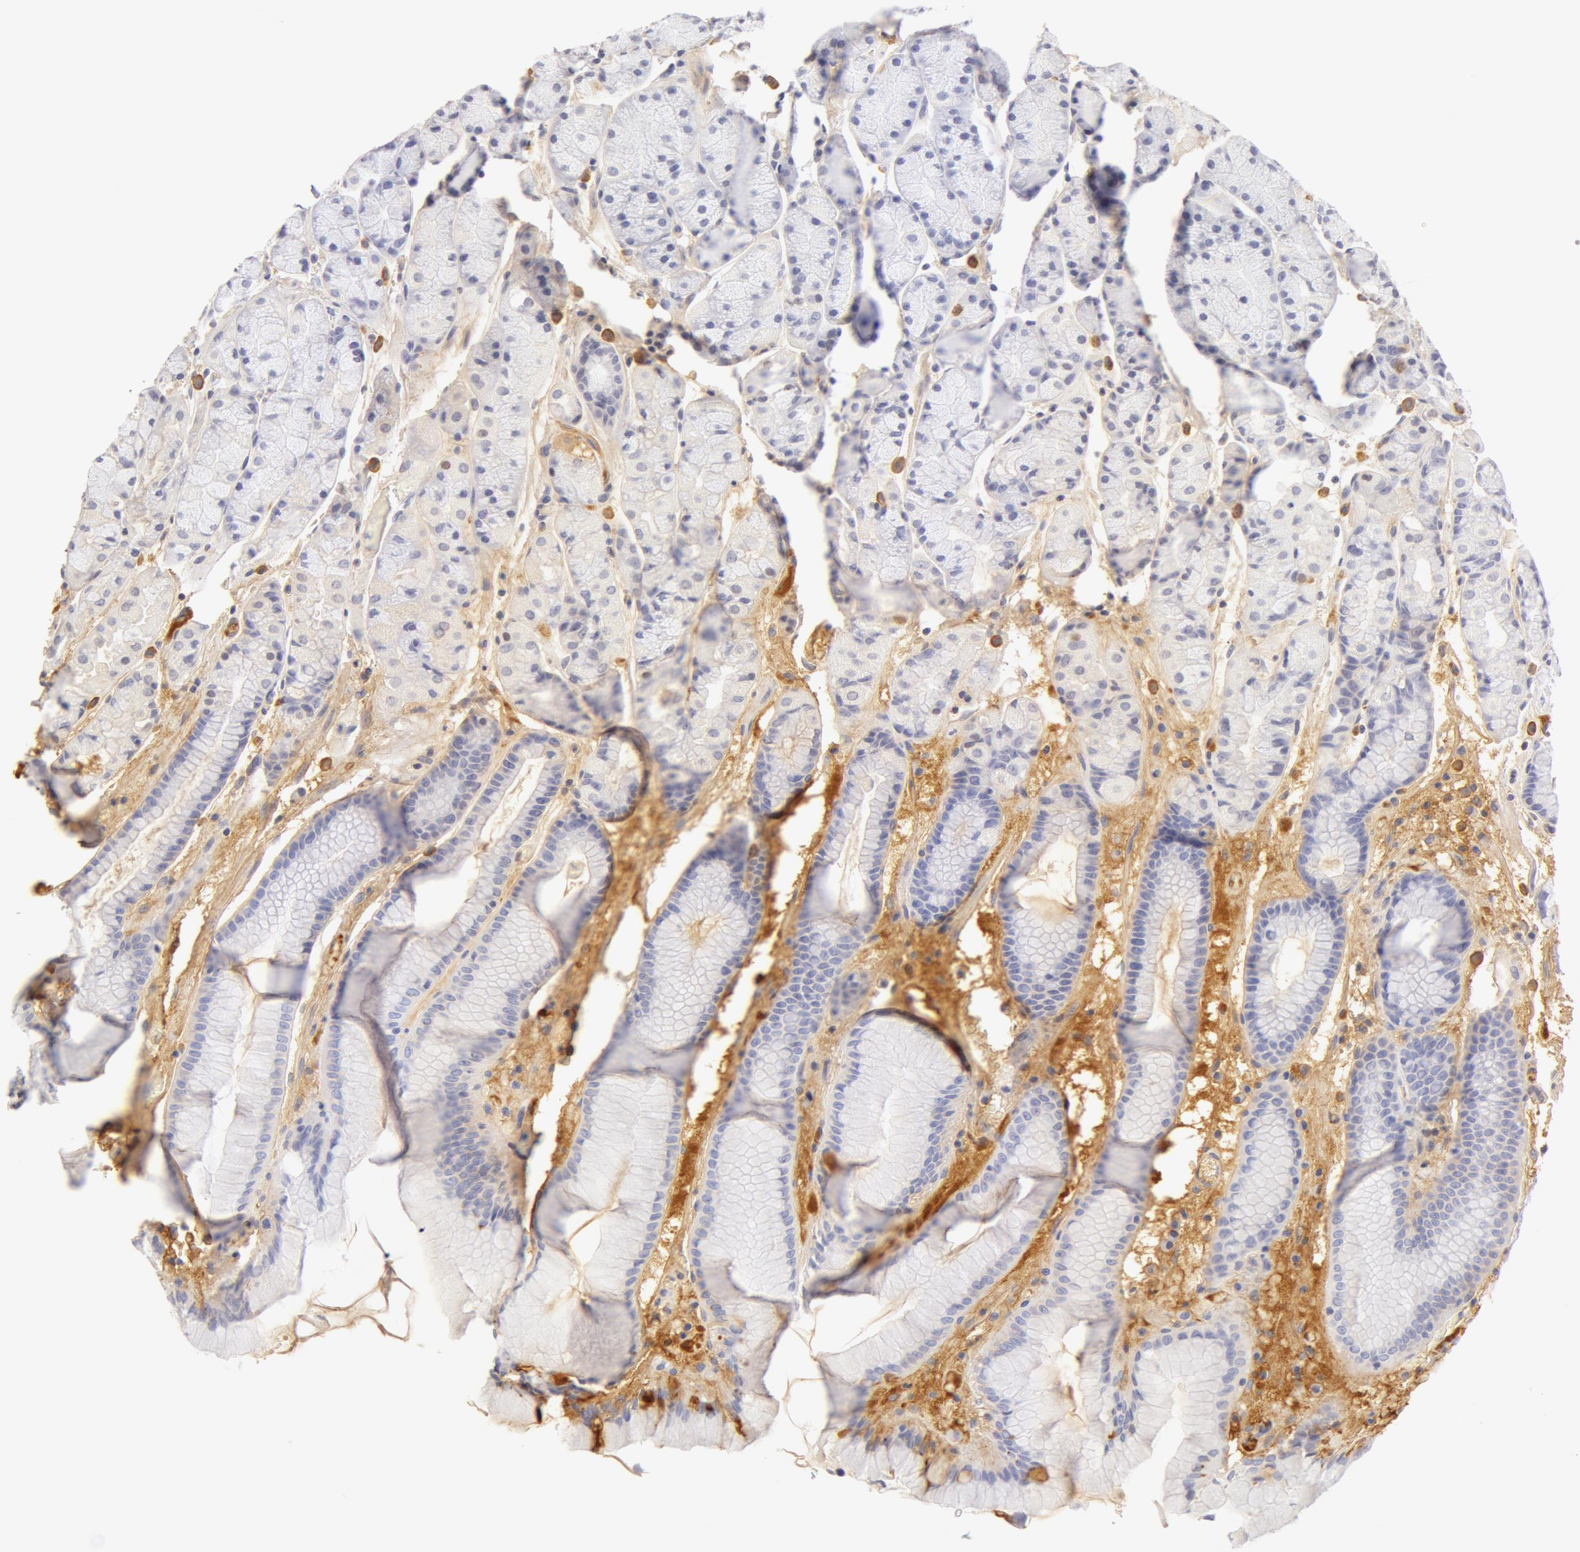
{"staining": {"intensity": "negative", "quantity": "none", "location": "none"}, "tissue": "stomach", "cell_type": "Glandular cells", "image_type": "normal", "snomed": [{"axis": "morphology", "description": "Normal tissue, NOS"}, {"axis": "topography", "description": "Stomach, upper"}], "caption": "Image shows no protein positivity in glandular cells of normal stomach.", "gene": "AHSG", "patient": {"sex": "male", "age": 72}}